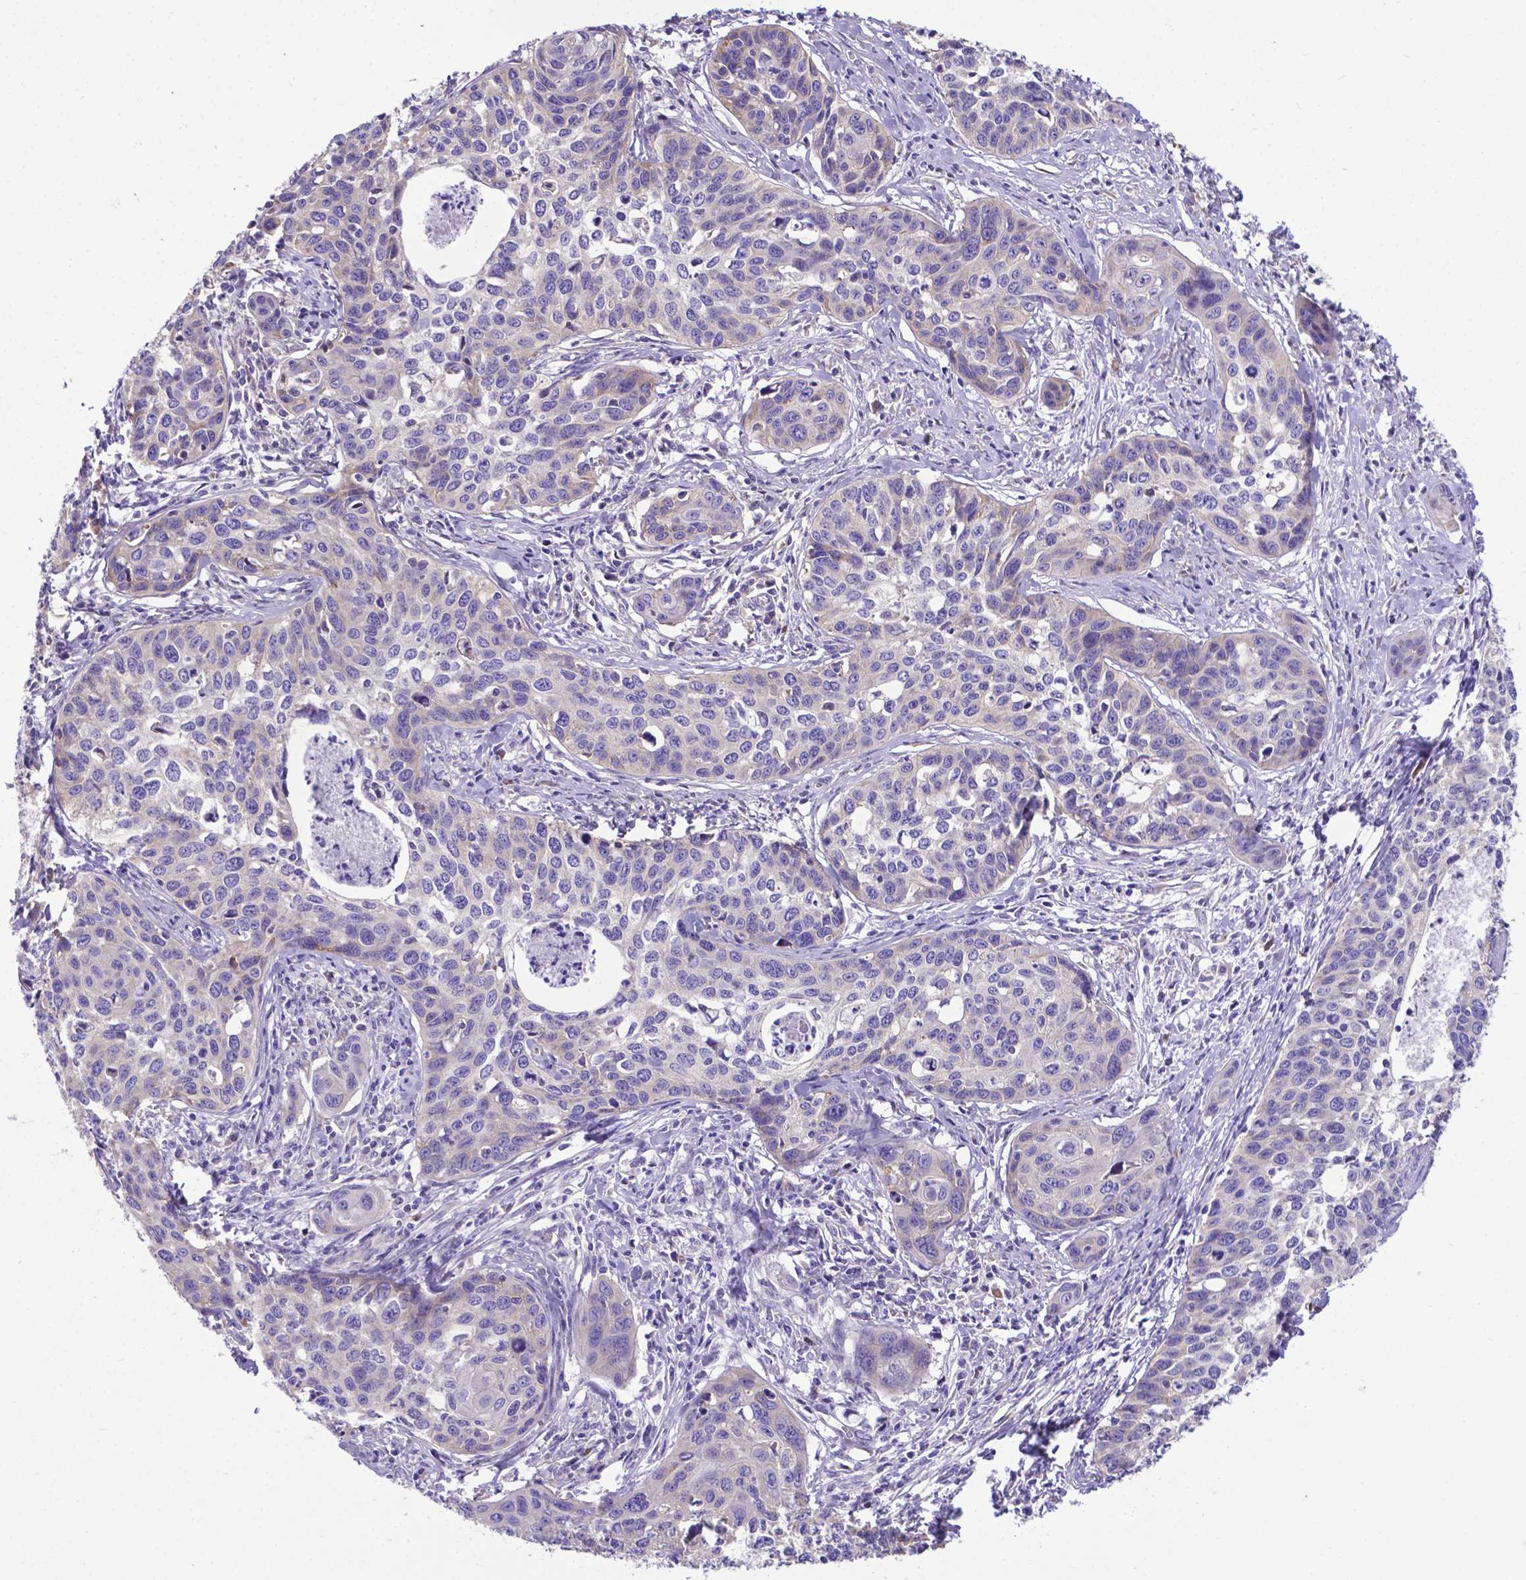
{"staining": {"intensity": "negative", "quantity": "none", "location": "none"}, "tissue": "cervical cancer", "cell_type": "Tumor cells", "image_type": "cancer", "snomed": [{"axis": "morphology", "description": "Squamous cell carcinoma, NOS"}, {"axis": "topography", "description": "Cervix"}], "caption": "Immunohistochemistry (IHC) image of human cervical squamous cell carcinoma stained for a protein (brown), which shows no staining in tumor cells.", "gene": "RPL6", "patient": {"sex": "female", "age": 31}}